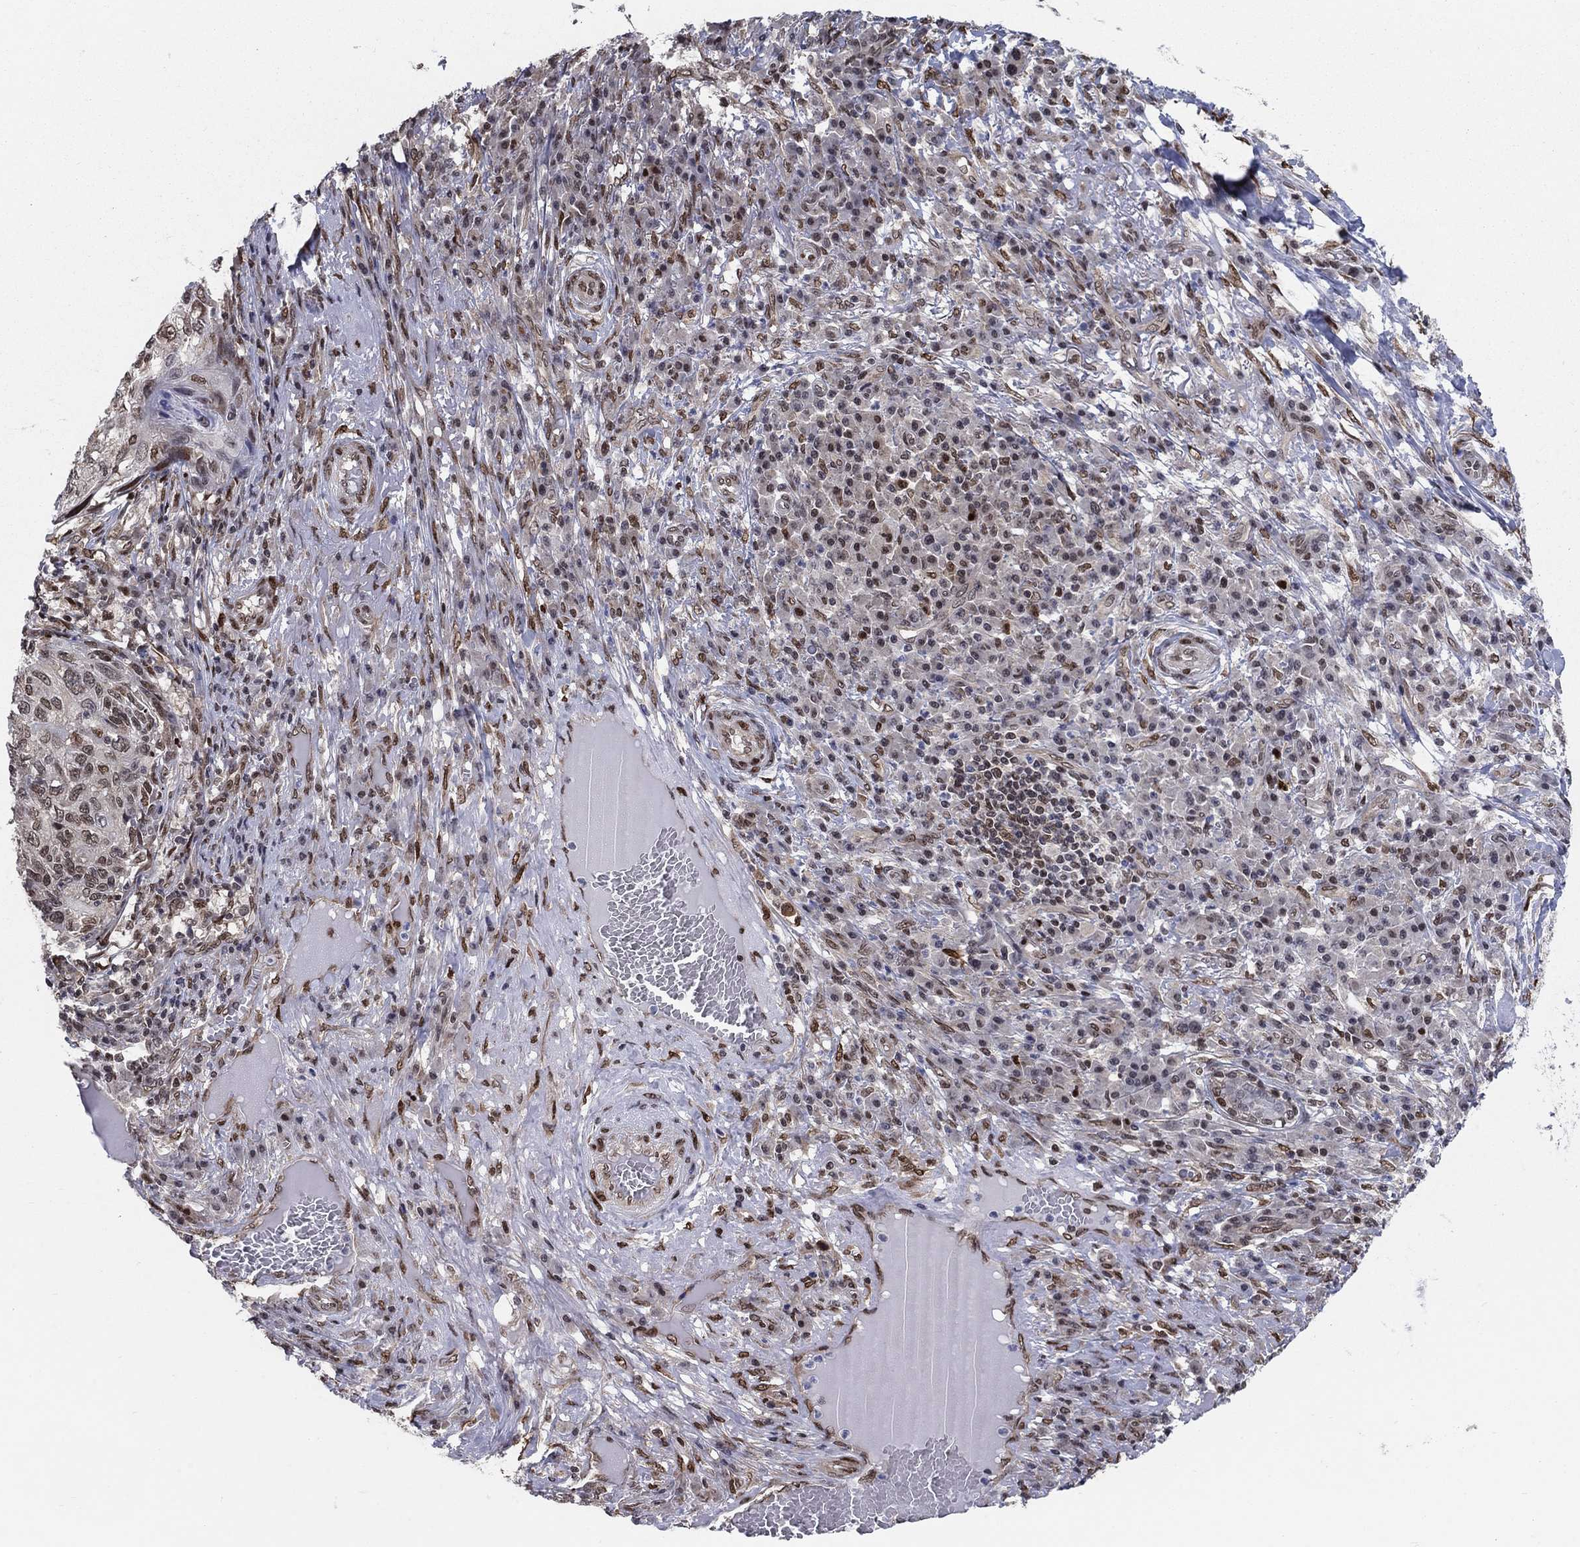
{"staining": {"intensity": "moderate", "quantity": "<25%", "location": "nuclear"}, "tissue": "skin cancer", "cell_type": "Tumor cells", "image_type": "cancer", "snomed": [{"axis": "morphology", "description": "Squamous cell carcinoma, NOS"}, {"axis": "topography", "description": "Skin"}], "caption": "High-power microscopy captured an immunohistochemistry (IHC) photomicrograph of skin cancer, revealing moderate nuclear expression in about <25% of tumor cells.", "gene": "CENPE", "patient": {"sex": "male", "age": 92}}